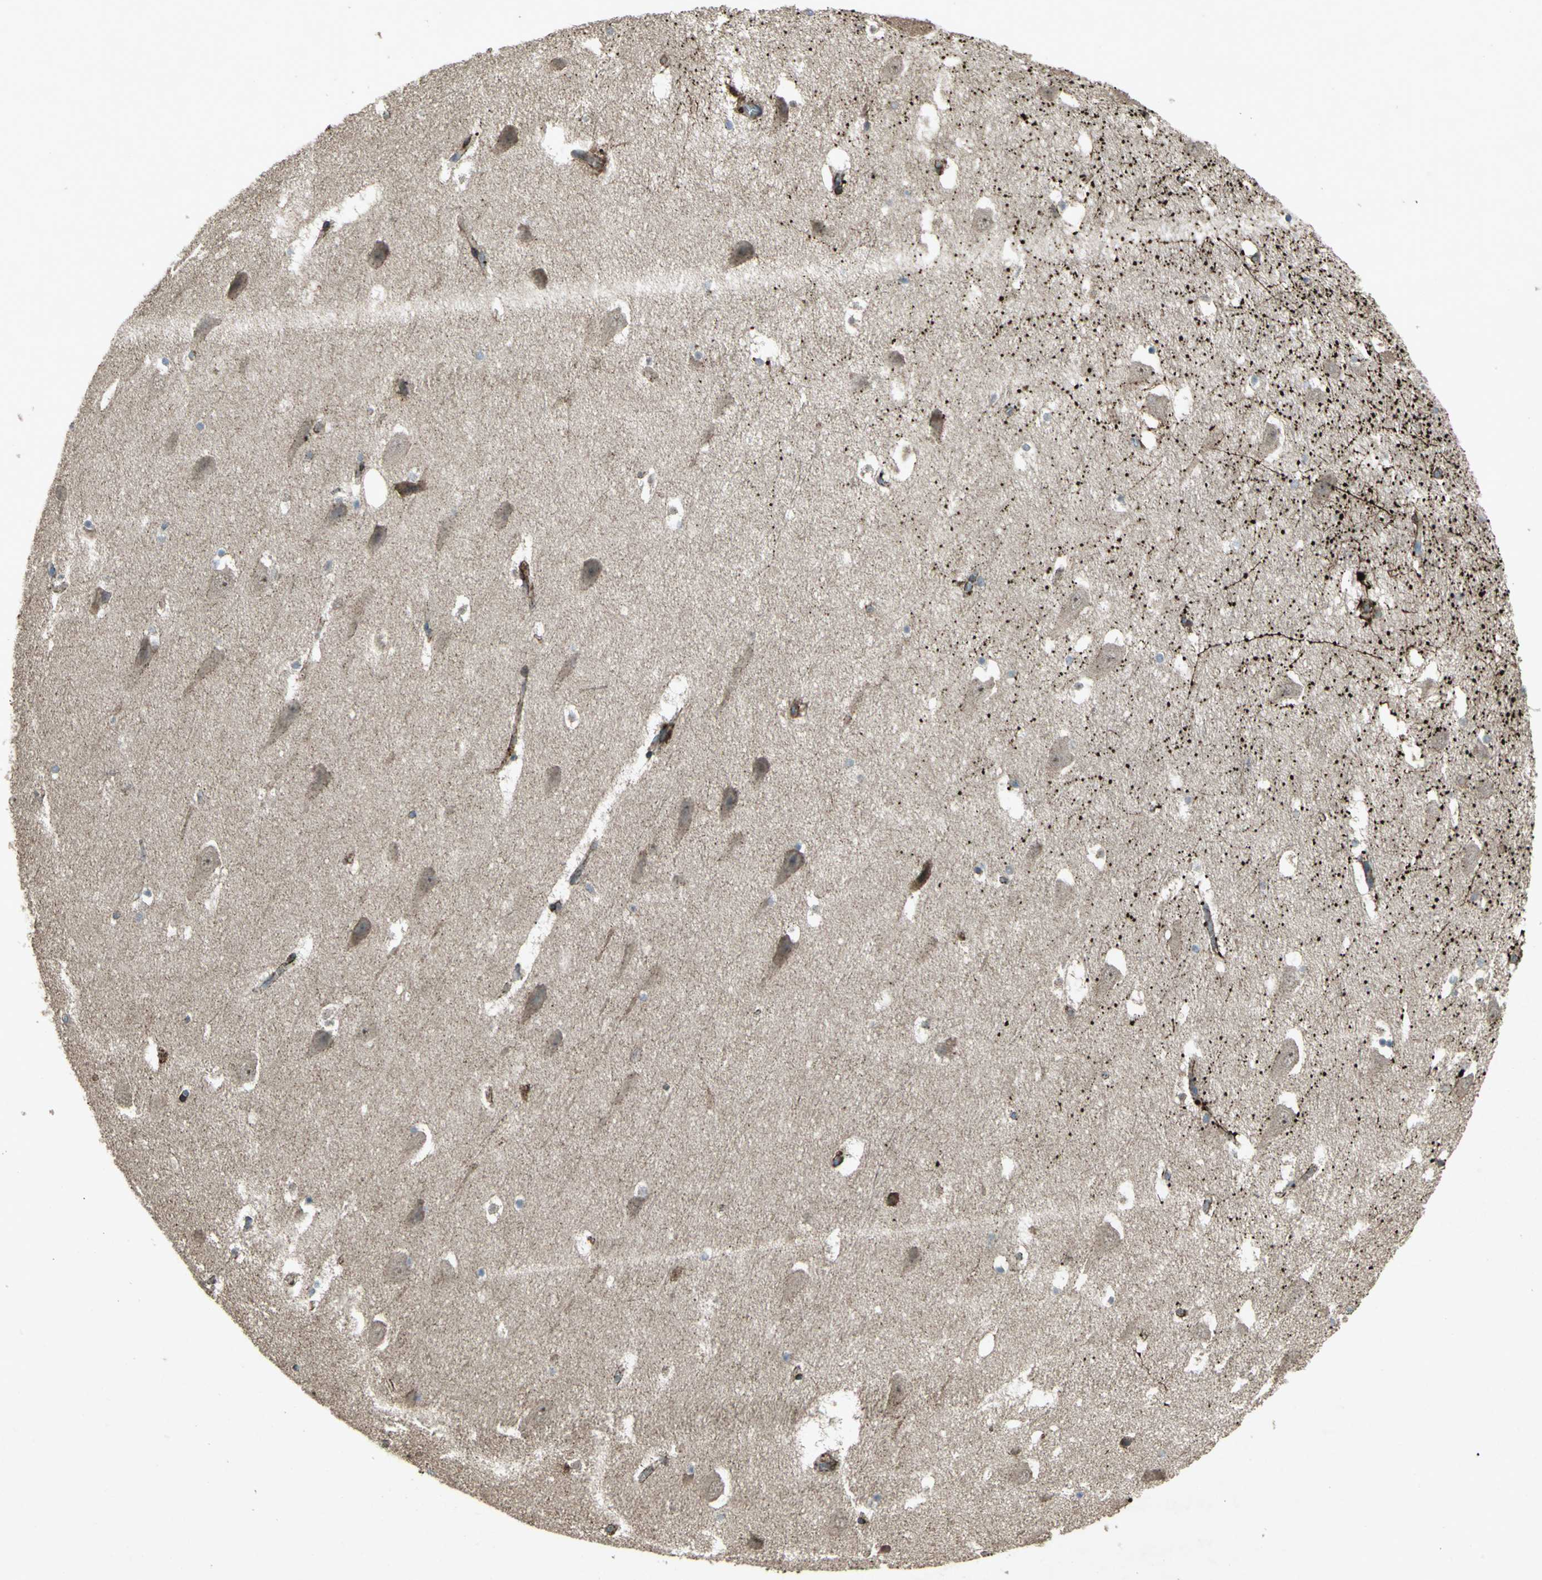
{"staining": {"intensity": "moderate", "quantity": "<25%", "location": "cytoplasmic/membranous"}, "tissue": "hippocampus", "cell_type": "Glial cells", "image_type": "normal", "snomed": [{"axis": "morphology", "description": "Normal tissue, NOS"}, {"axis": "topography", "description": "Hippocampus"}], "caption": "The immunohistochemical stain labels moderate cytoplasmic/membranous positivity in glial cells of unremarkable hippocampus. (brown staining indicates protein expression, while blue staining denotes nuclei).", "gene": "SEPTIN4", "patient": {"sex": "male", "age": 45}}